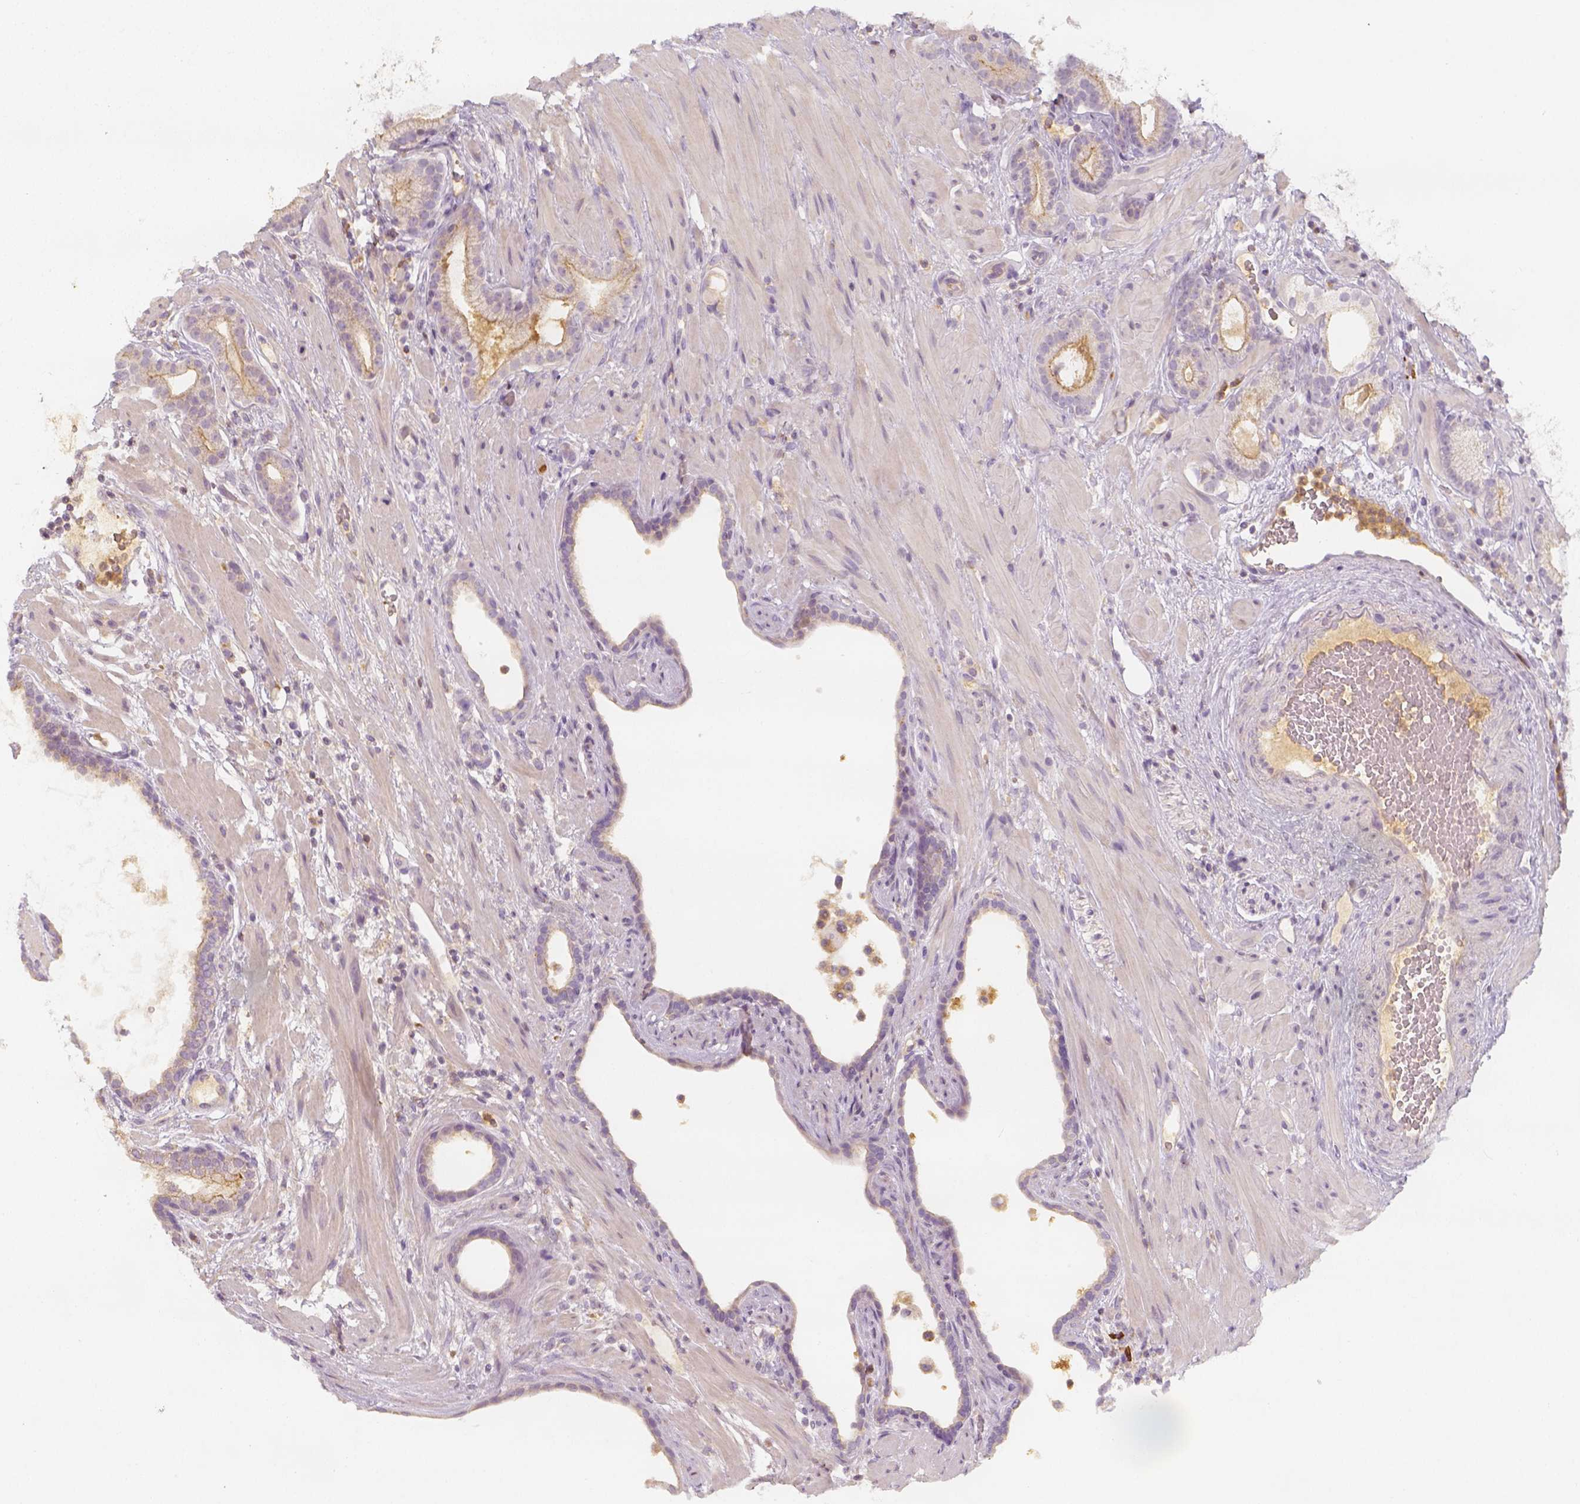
{"staining": {"intensity": "negative", "quantity": "none", "location": "none"}, "tissue": "prostate cancer", "cell_type": "Tumor cells", "image_type": "cancer", "snomed": [{"axis": "morphology", "description": "Adenocarcinoma, Low grade"}, {"axis": "topography", "description": "Prostate"}], "caption": "A micrograph of prostate low-grade adenocarcinoma stained for a protein displays no brown staining in tumor cells.", "gene": "PTPRJ", "patient": {"sex": "male", "age": 57}}